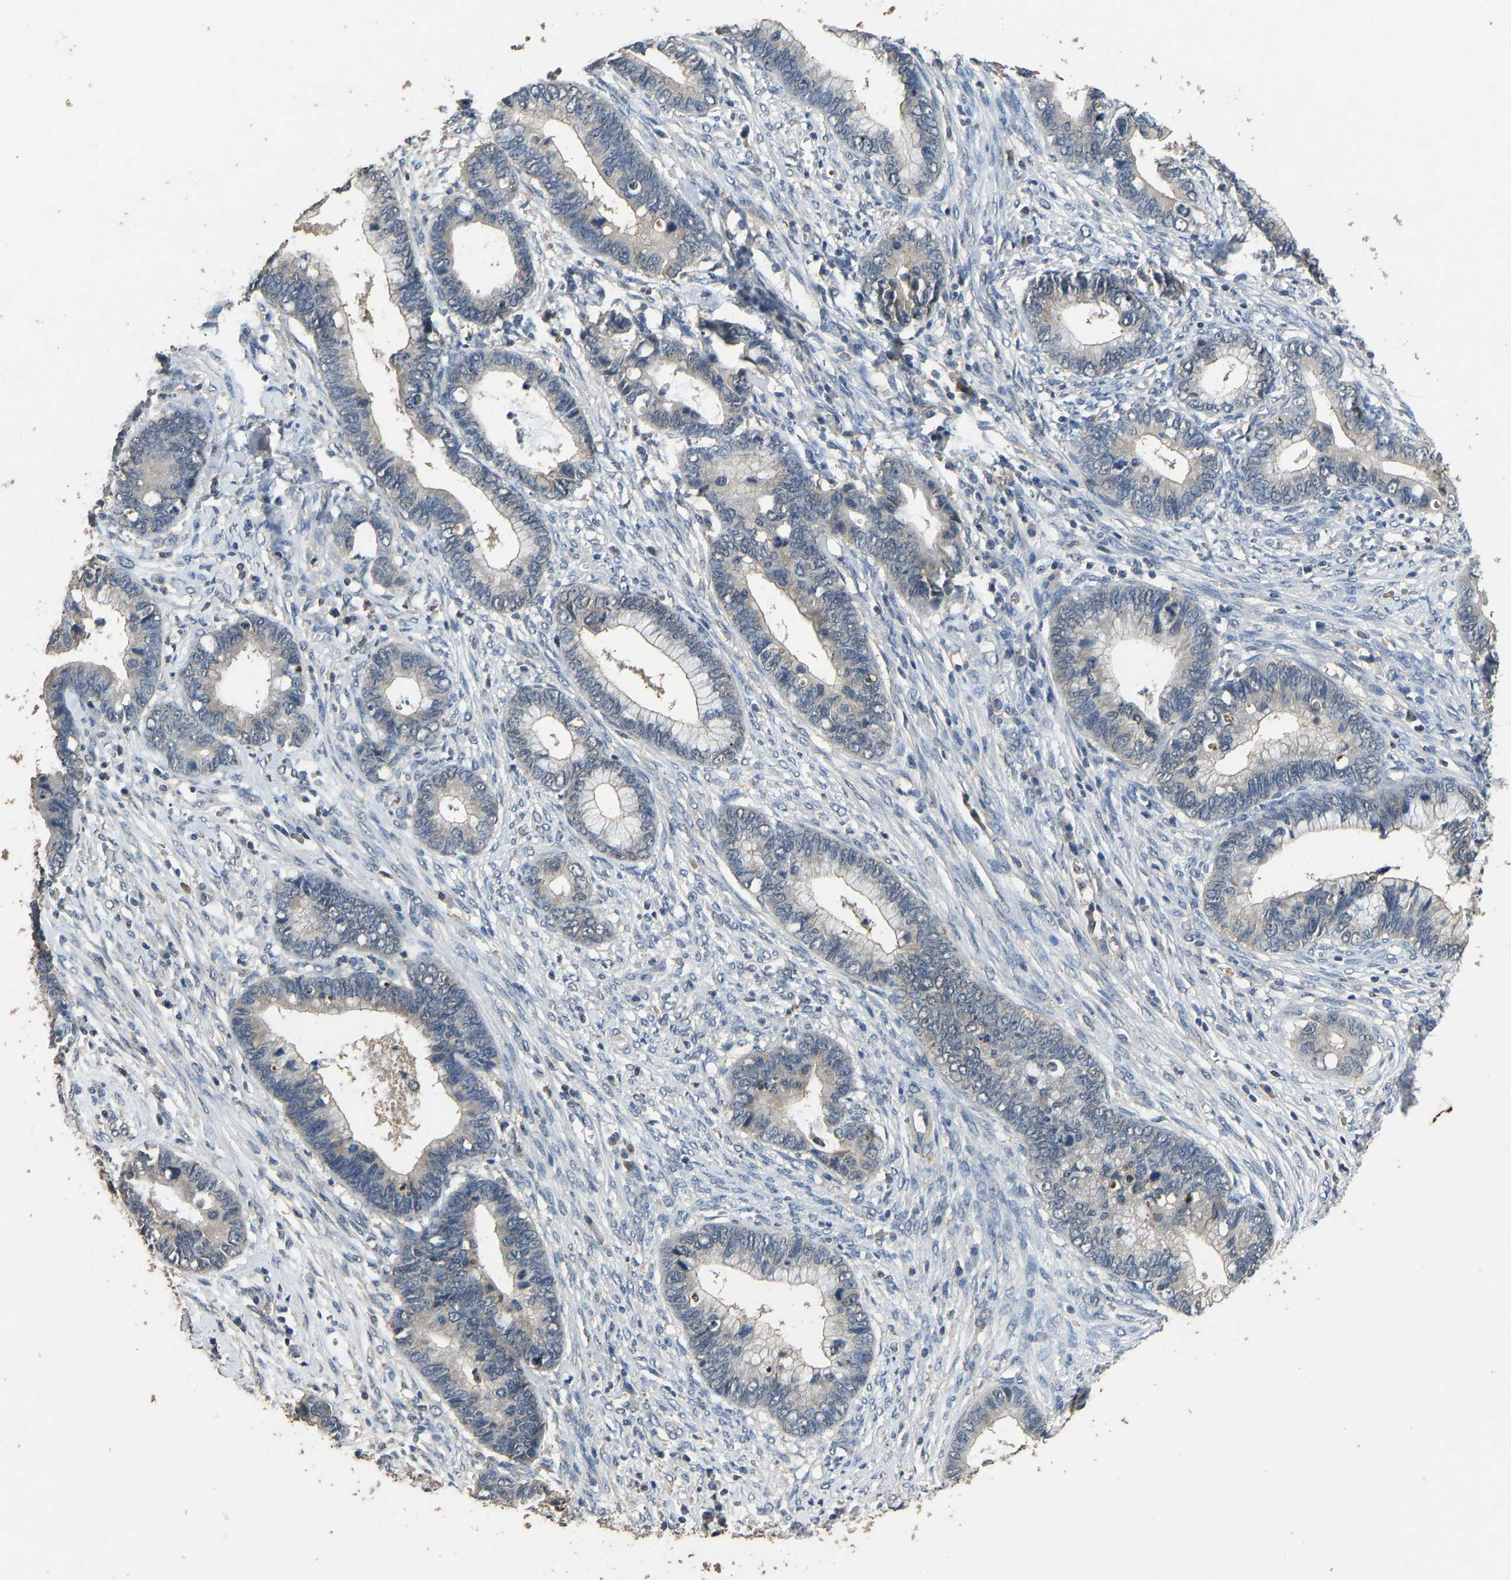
{"staining": {"intensity": "weak", "quantity": "<25%", "location": "cytoplasmic/membranous"}, "tissue": "cervical cancer", "cell_type": "Tumor cells", "image_type": "cancer", "snomed": [{"axis": "morphology", "description": "Adenocarcinoma, NOS"}, {"axis": "topography", "description": "Cervix"}], "caption": "IHC of human adenocarcinoma (cervical) reveals no staining in tumor cells.", "gene": "CIDEC", "patient": {"sex": "female", "age": 44}}